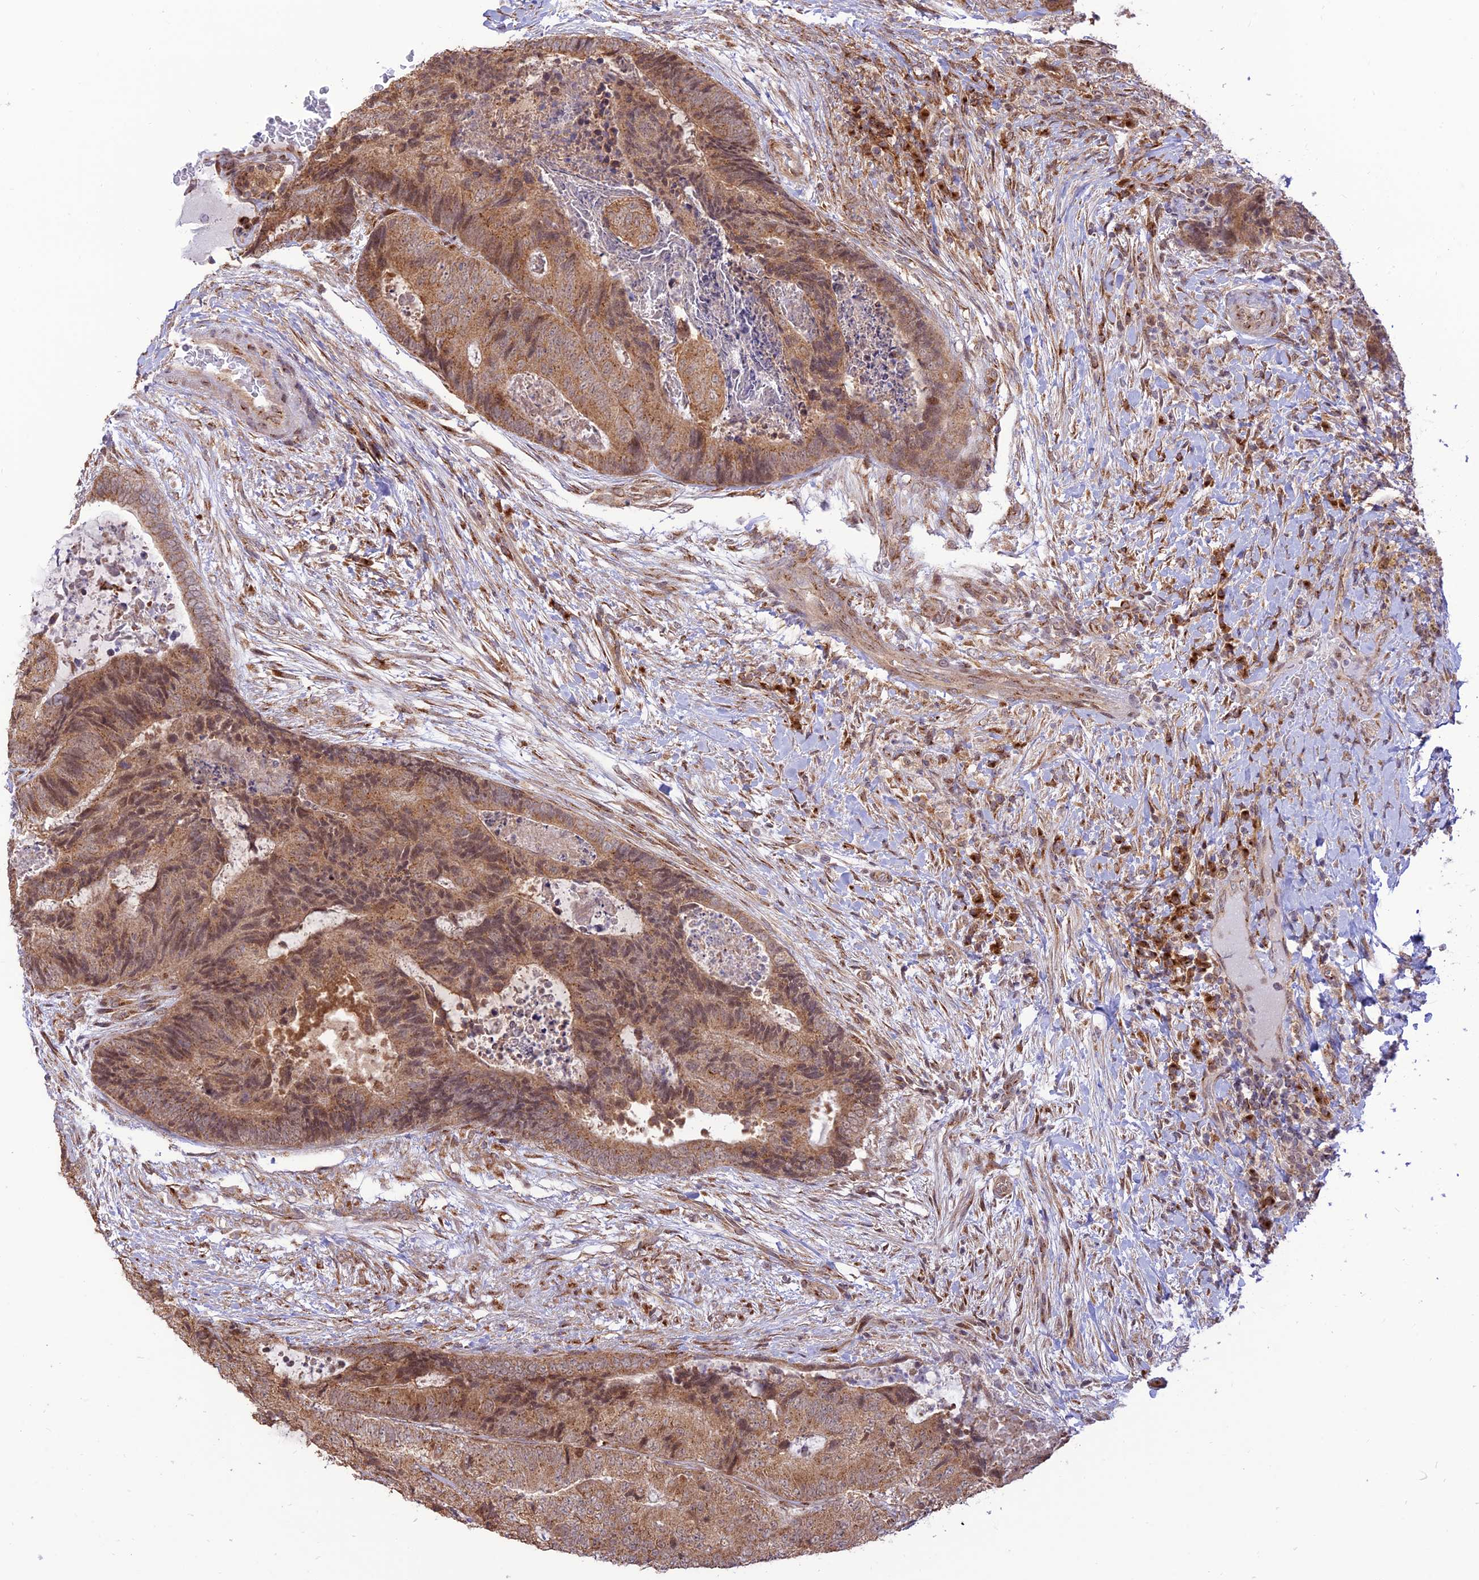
{"staining": {"intensity": "moderate", "quantity": ">75%", "location": "cytoplasmic/membranous"}, "tissue": "colorectal cancer", "cell_type": "Tumor cells", "image_type": "cancer", "snomed": [{"axis": "morphology", "description": "Adenocarcinoma, NOS"}, {"axis": "topography", "description": "Colon"}], "caption": "Immunohistochemical staining of colorectal adenocarcinoma reveals medium levels of moderate cytoplasmic/membranous protein positivity in approximately >75% of tumor cells.", "gene": "GOLGA3", "patient": {"sex": "female", "age": 67}}